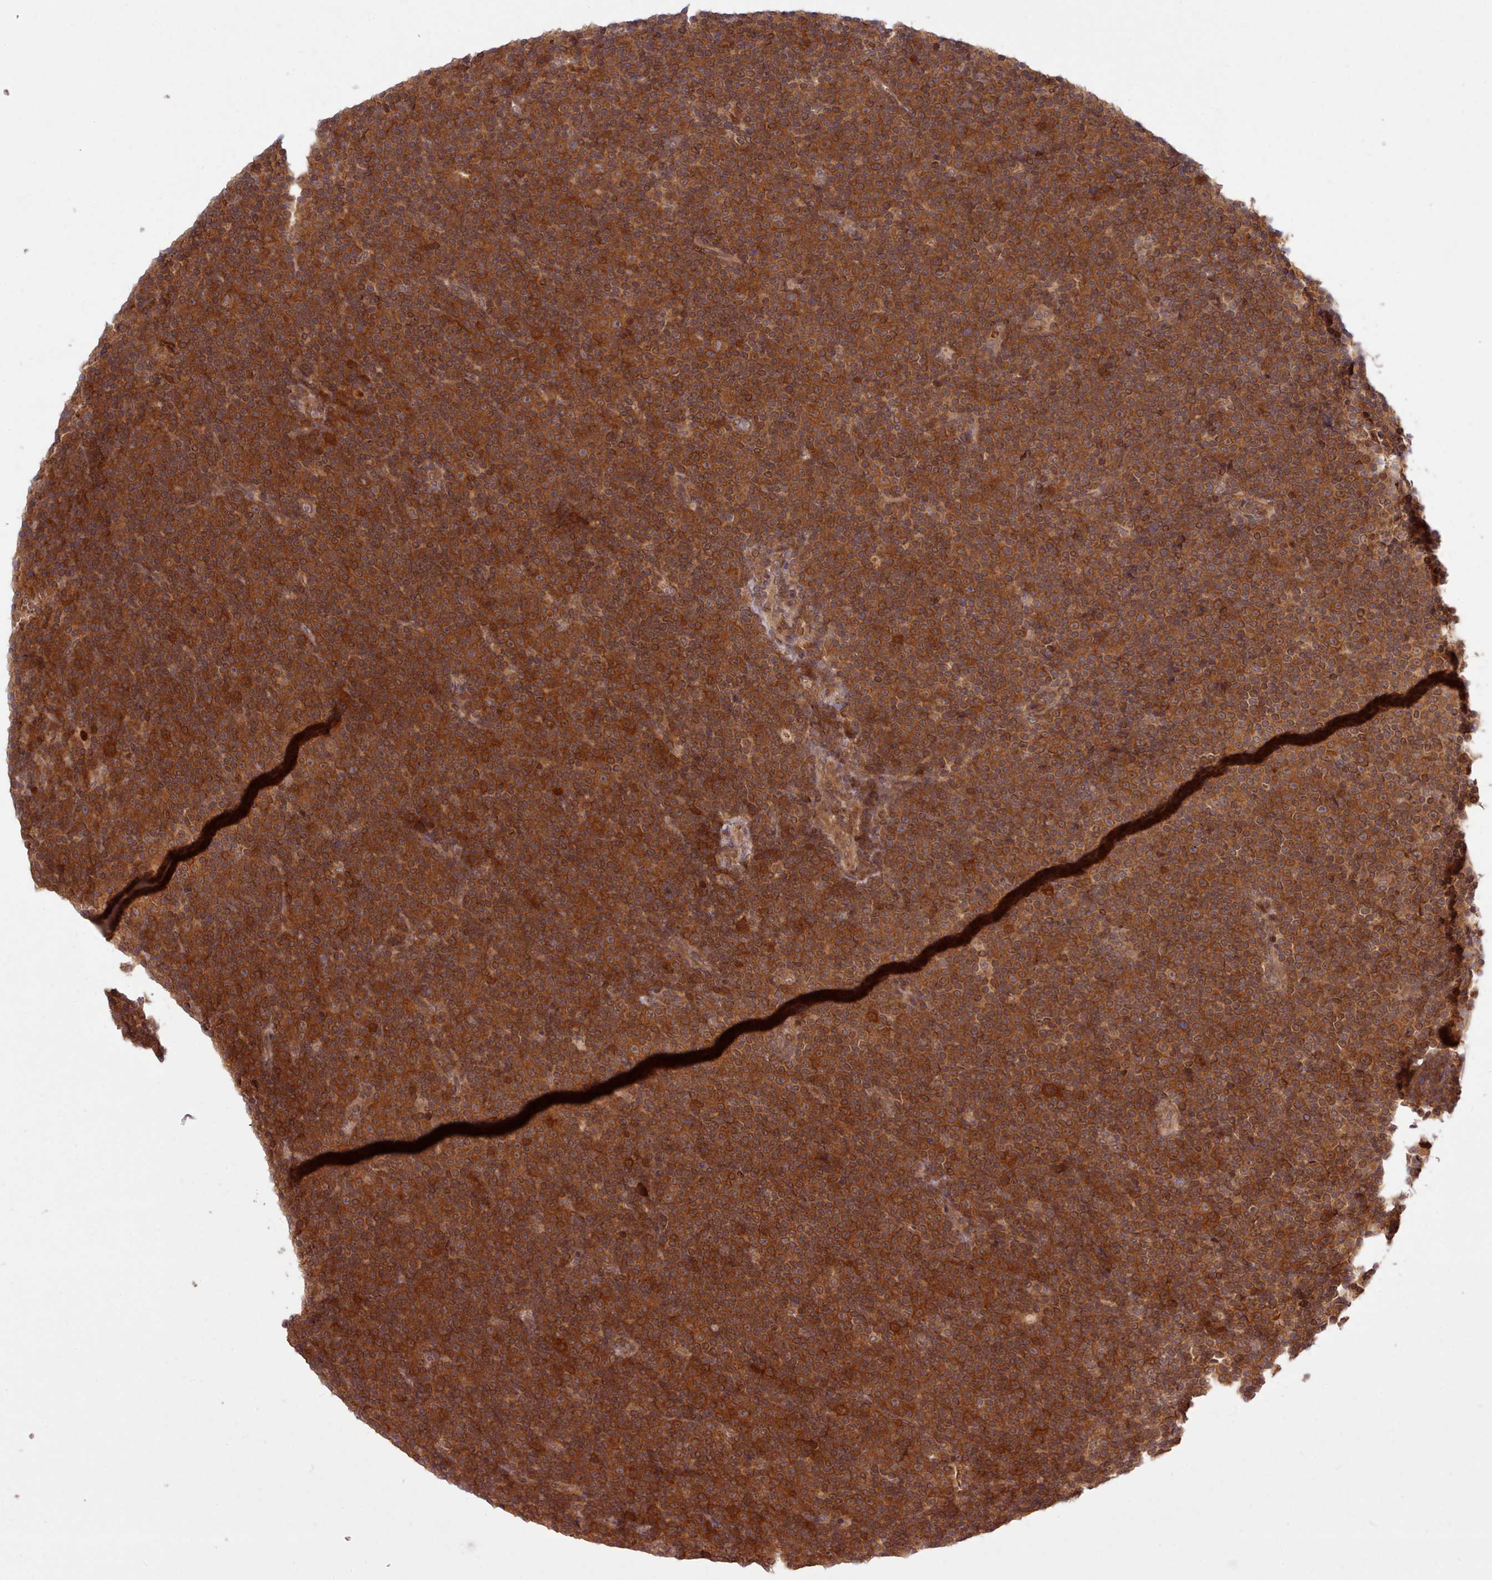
{"staining": {"intensity": "strong", "quantity": ">75%", "location": "cytoplasmic/membranous,nuclear"}, "tissue": "lymphoma", "cell_type": "Tumor cells", "image_type": "cancer", "snomed": [{"axis": "morphology", "description": "Malignant lymphoma, non-Hodgkin's type, Low grade"}, {"axis": "topography", "description": "Lymph node"}], "caption": "Brown immunohistochemical staining in human low-grade malignant lymphoma, non-Hodgkin's type shows strong cytoplasmic/membranous and nuclear expression in approximately >75% of tumor cells.", "gene": "UBE2G1", "patient": {"sex": "female", "age": 67}}